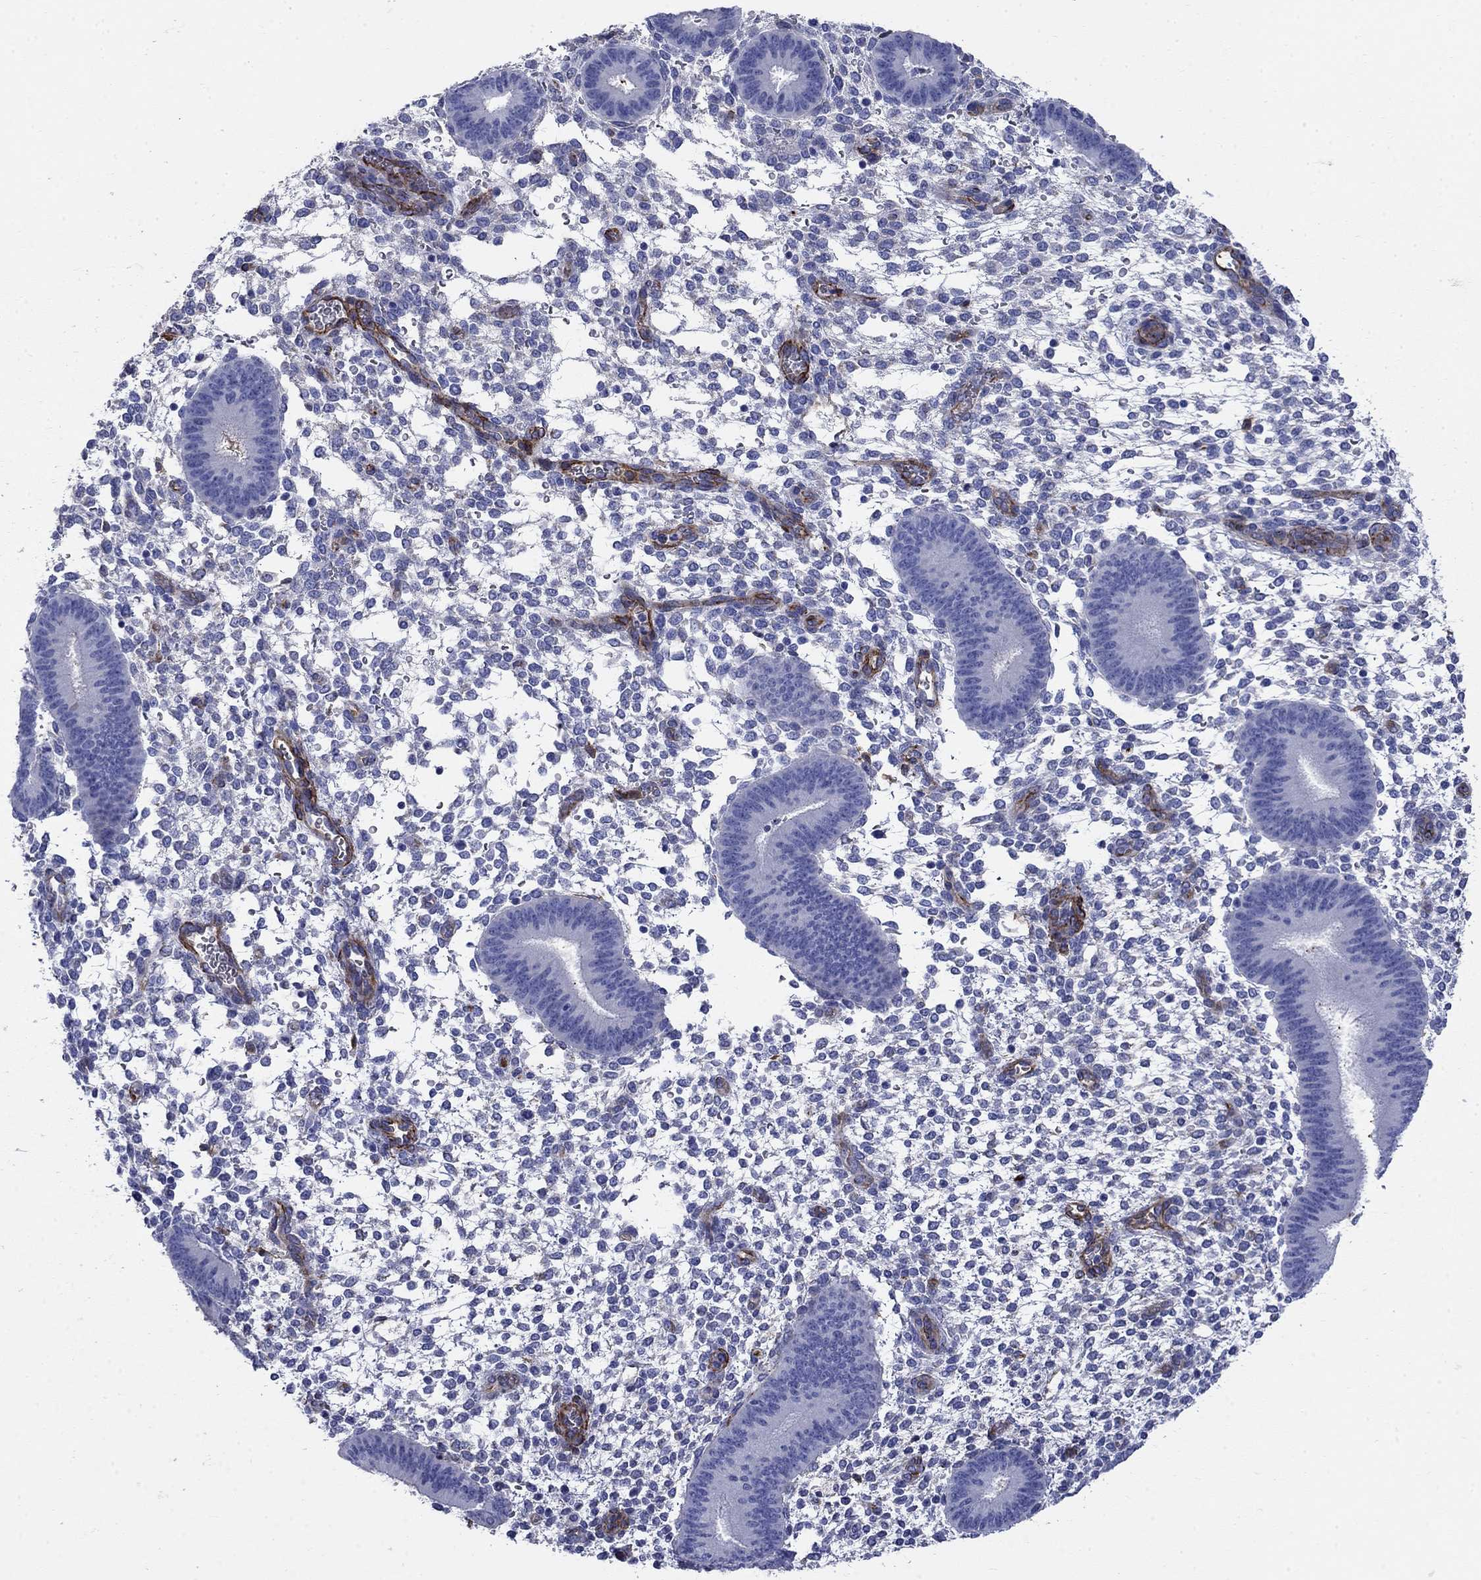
{"staining": {"intensity": "negative", "quantity": "none", "location": "none"}, "tissue": "endometrium", "cell_type": "Cells in endometrial stroma", "image_type": "normal", "snomed": [{"axis": "morphology", "description": "Normal tissue, NOS"}, {"axis": "topography", "description": "Endometrium"}], "caption": "IHC image of unremarkable endometrium: endometrium stained with DAB exhibits no significant protein expression in cells in endometrial stroma.", "gene": "VTN", "patient": {"sex": "female", "age": 39}}